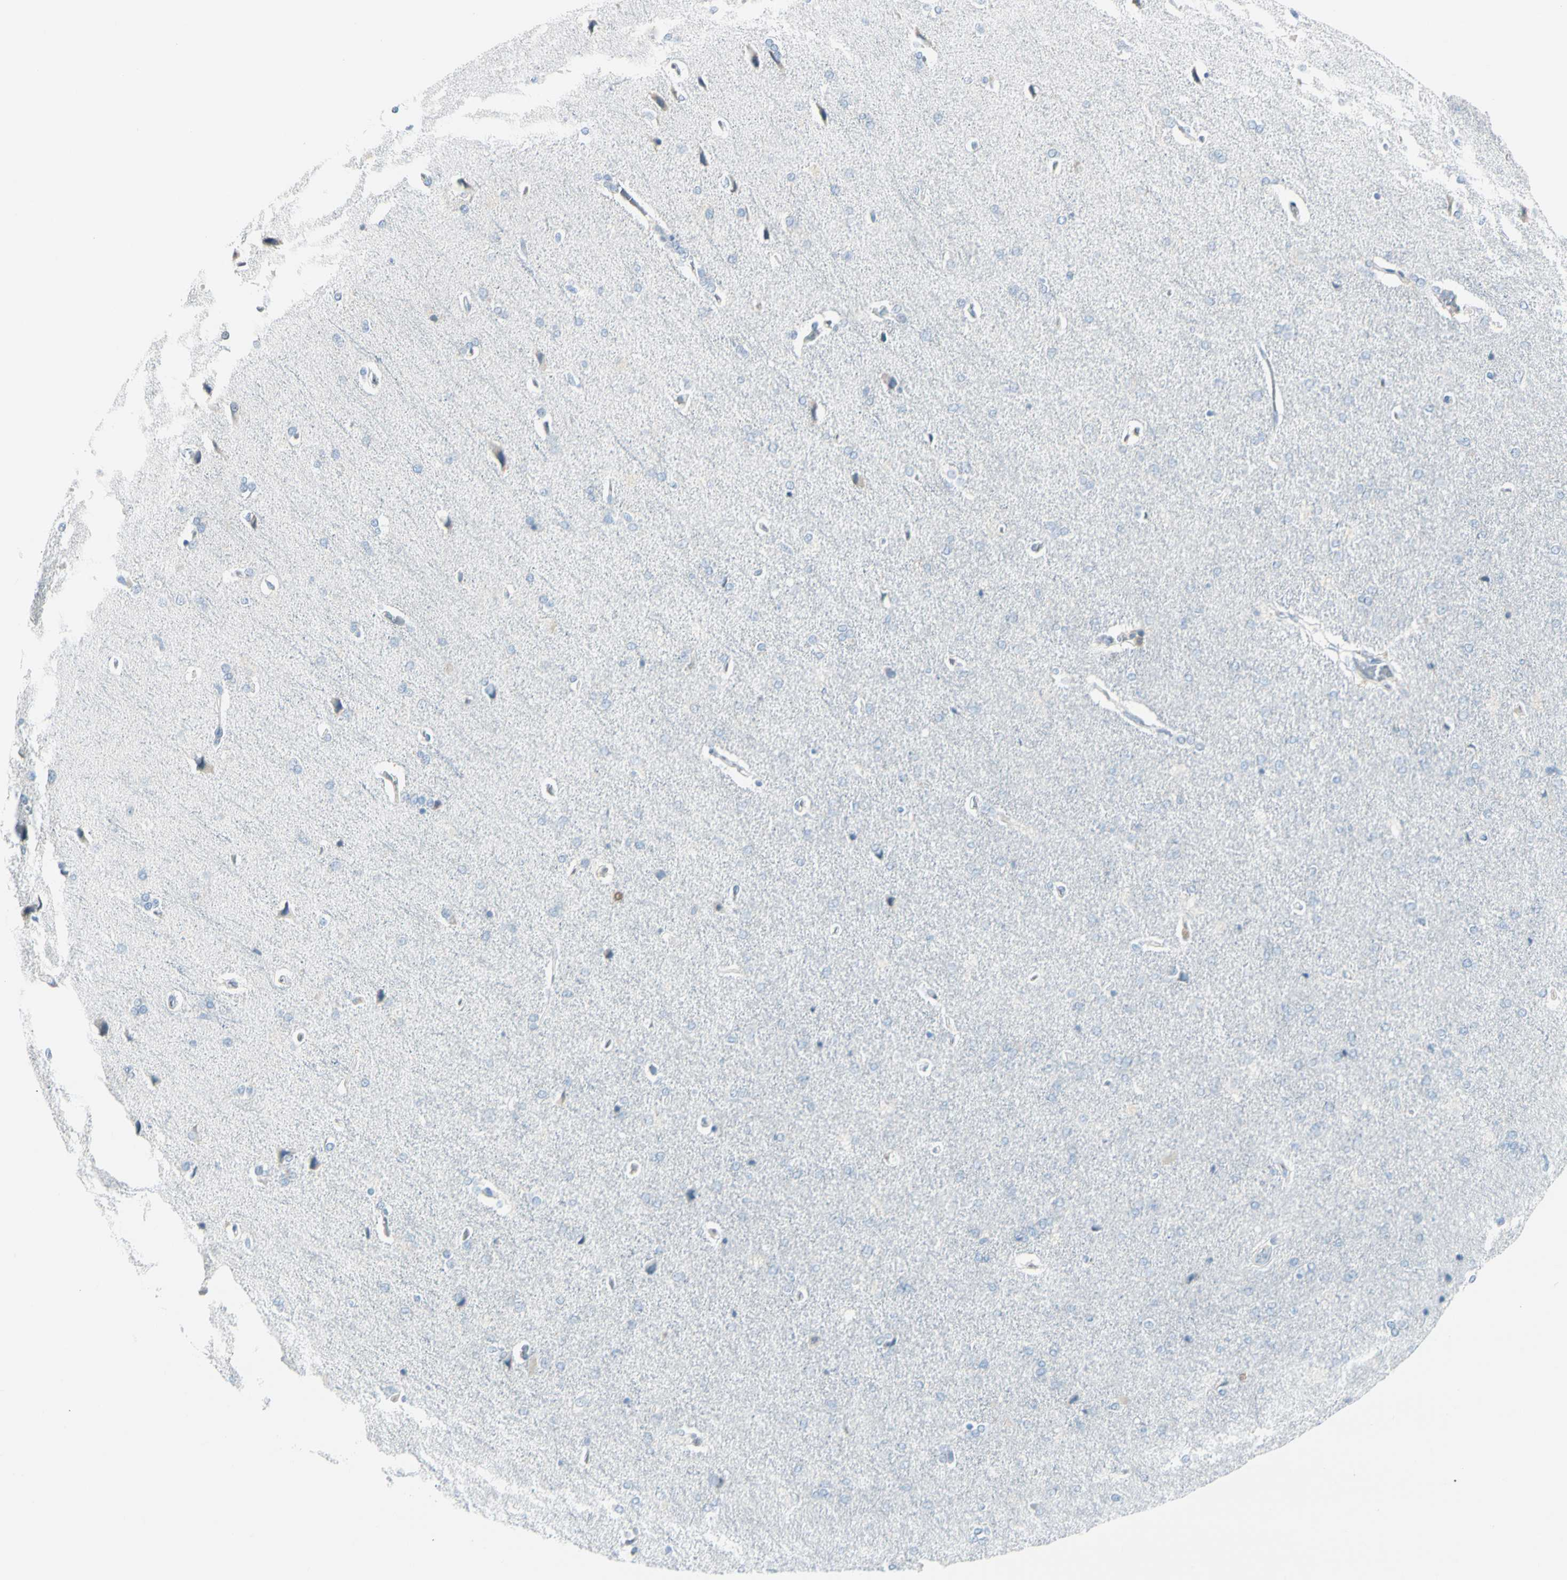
{"staining": {"intensity": "weak", "quantity": "25%-75%", "location": "cytoplasmic/membranous"}, "tissue": "cerebral cortex", "cell_type": "Endothelial cells", "image_type": "normal", "snomed": [{"axis": "morphology", "description": "Normal tissue, NOS"}, {"axis": "topography", "description": "Cerebral cortex"}], "caption": "Immunohistochemical staining of normal human cerebral cortex demonstrates weak cytoplasmic/membranous protein positivity in about 25%-75% of endothelial cells.", "gene": "TRAF1", "patient": {"sex": "male", "age": 62}}